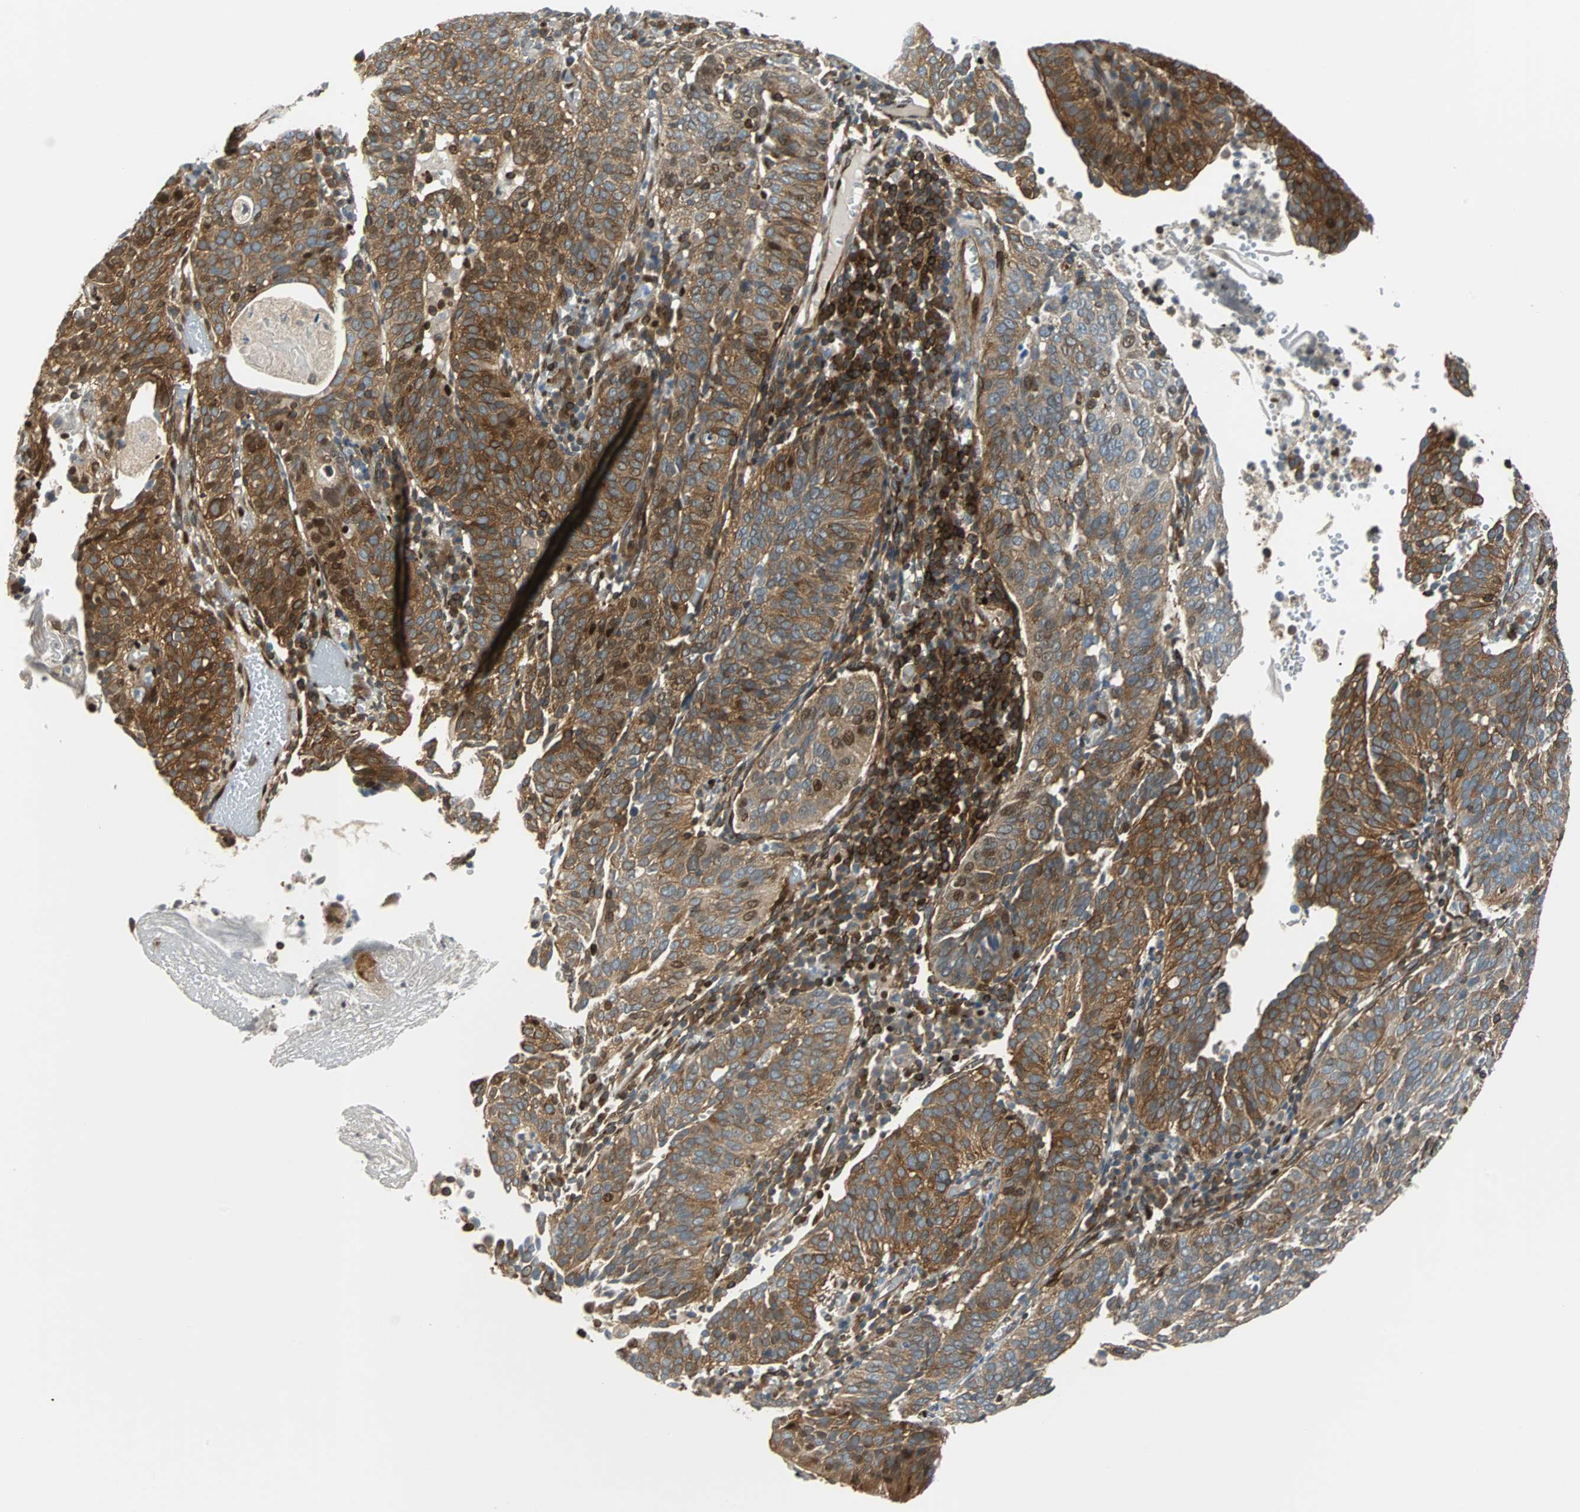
{"staining": {"intensity": "strong", "quantity": ">75%", "location": "cytoplasmic/membranous"}, "tissue": "cervical cancer", "cell_type": "Tumor cells", "image_type": "cancer", "snomed": [{"axis": "morphology", "description": "Squamous cell carcinoma, NOS"}, {"axis": "topography", "description": "Cervix"}], "caption": "Protein staining exhibits strong cytoplasmic/membranous staining in approximately >75% of tumor cells in cervical cancer (squamous cell carcinoma). (brown staining indicates protein expression, while blue staining denotes nuclei).", "gene": "RELA", "patient": {"sex": "female", "age": 39}}